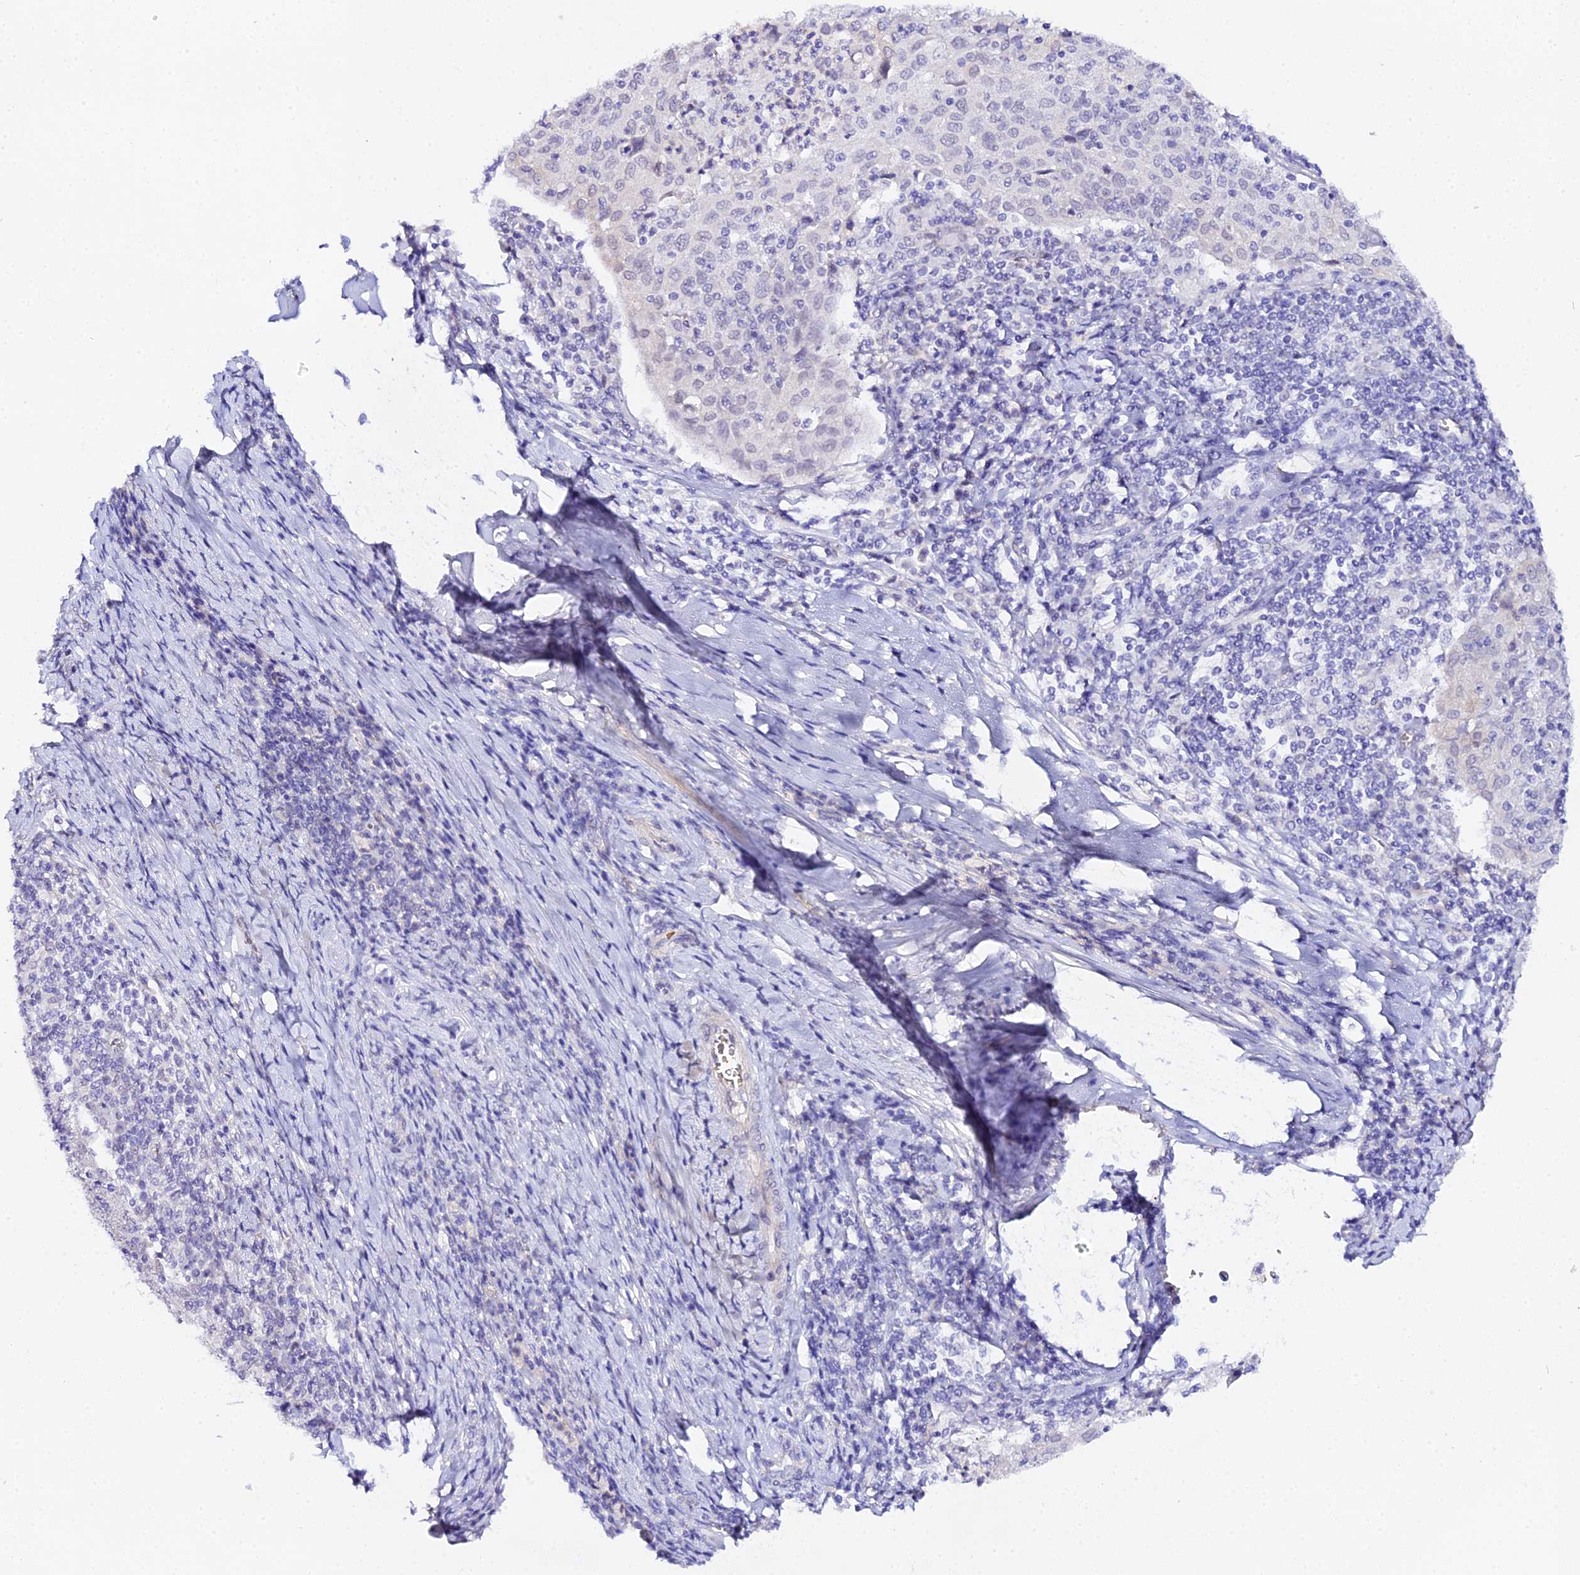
{"staining": {"intensity": "negative", "quantity": "none", "location": "none"}, "tissue": "cervical cancer", "cell_type": "Tumor cells", "image_type": "cancer", "snomed": [{"axis": "morphology", "description": "Squamous cell carcinoma, NOS"}, {"axis": "topography", "description": "Cervix"}], "caption": "Tumor cells show no significant protein staining in cervical cancer.", "gene": "CFAP45", "patient": {"sex": "female", "age": 52}}